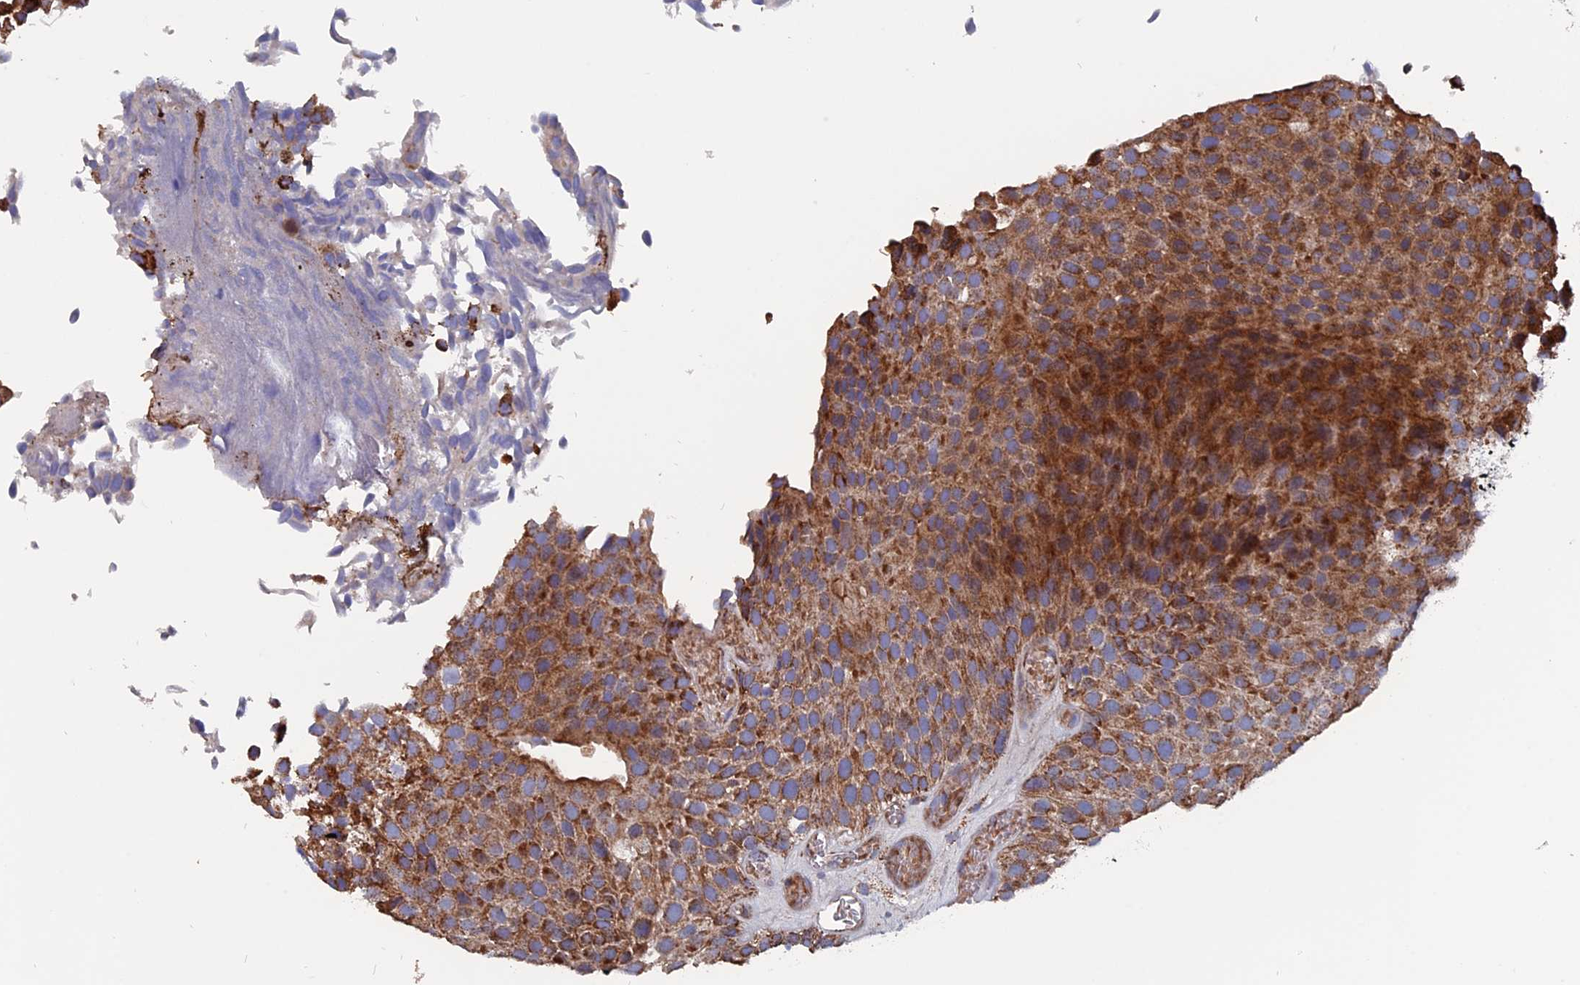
{"staining": {"intensity": "moderate", "quantity": ">75%", "location": "cytoplasmic/membranous"}, "tissue": "urothelial cancer", "cell_type": "Tumor cells", "image_type": "cancer", "snomed": [{"axis": "morphology", "description": "Urothelial carcinoma, Low grade"}, {"axis": "topography", "description": "Urinary bladder"}], "caption": "Immunohistochemical staining of human urothelial cancer displays medium levels of moderate cytoplasmic/membranous protein positivity in about >75% of tumor cells.", "gene": "TGFA", "patient": {"sex": "male", "age": 89}}